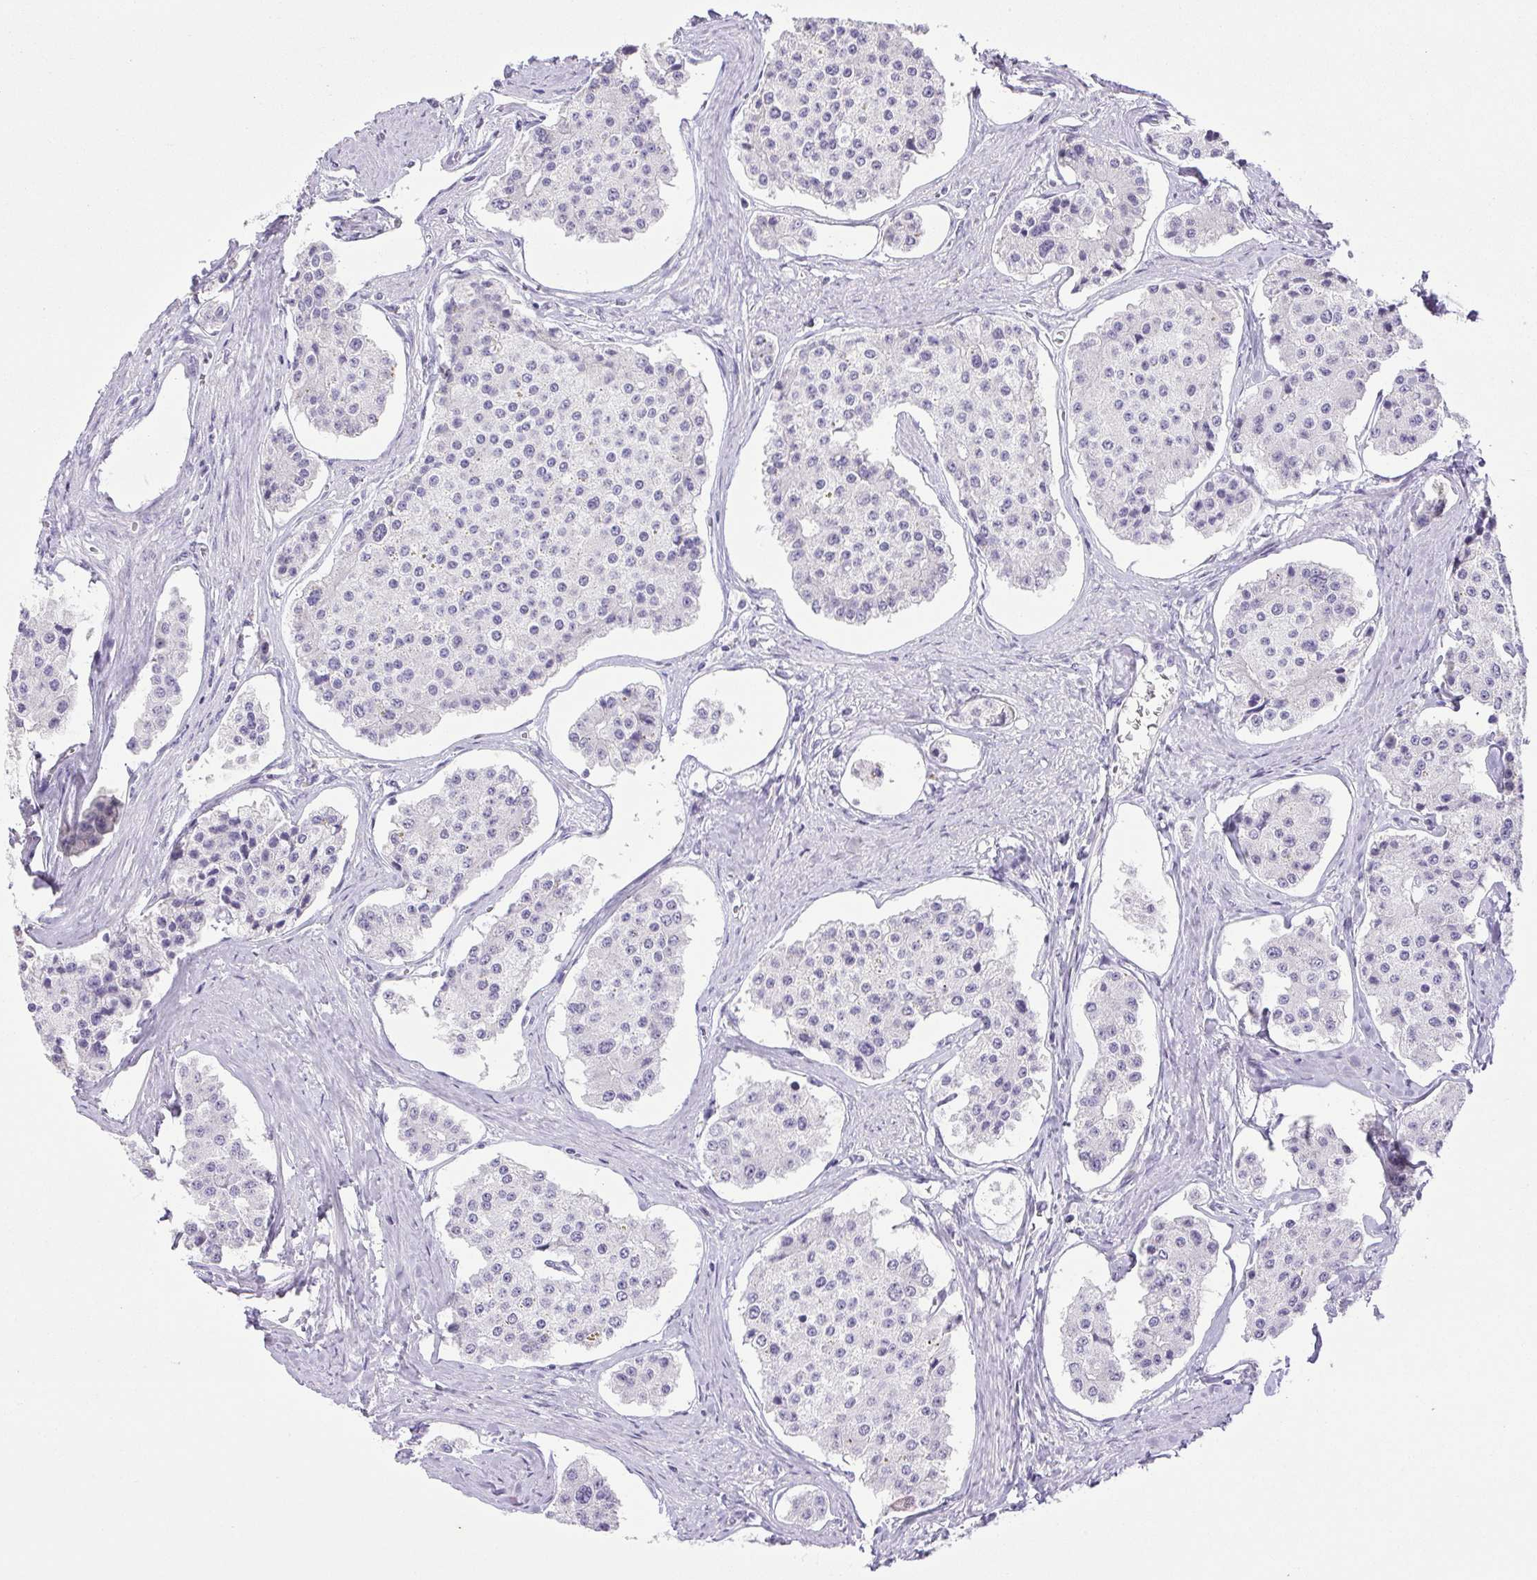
{"staining": {"intensity": "negative", "quantity": "none", "location": "none"}, "tissue": "carcinoid", "cell_type": "Tumor cells", "image_type": "cancer", "snomed": [{"axis": "morphology", "description": "Carcinoid, malignant, NOS"}, {"axis": "topography", "description": "Small intestine"}], "caption": "Histopathology image shows no protein expression in tumor cells of carcinoid tissue.", "gene": "PAPPA2", "patient": {"sex": "female", "age": 65}}